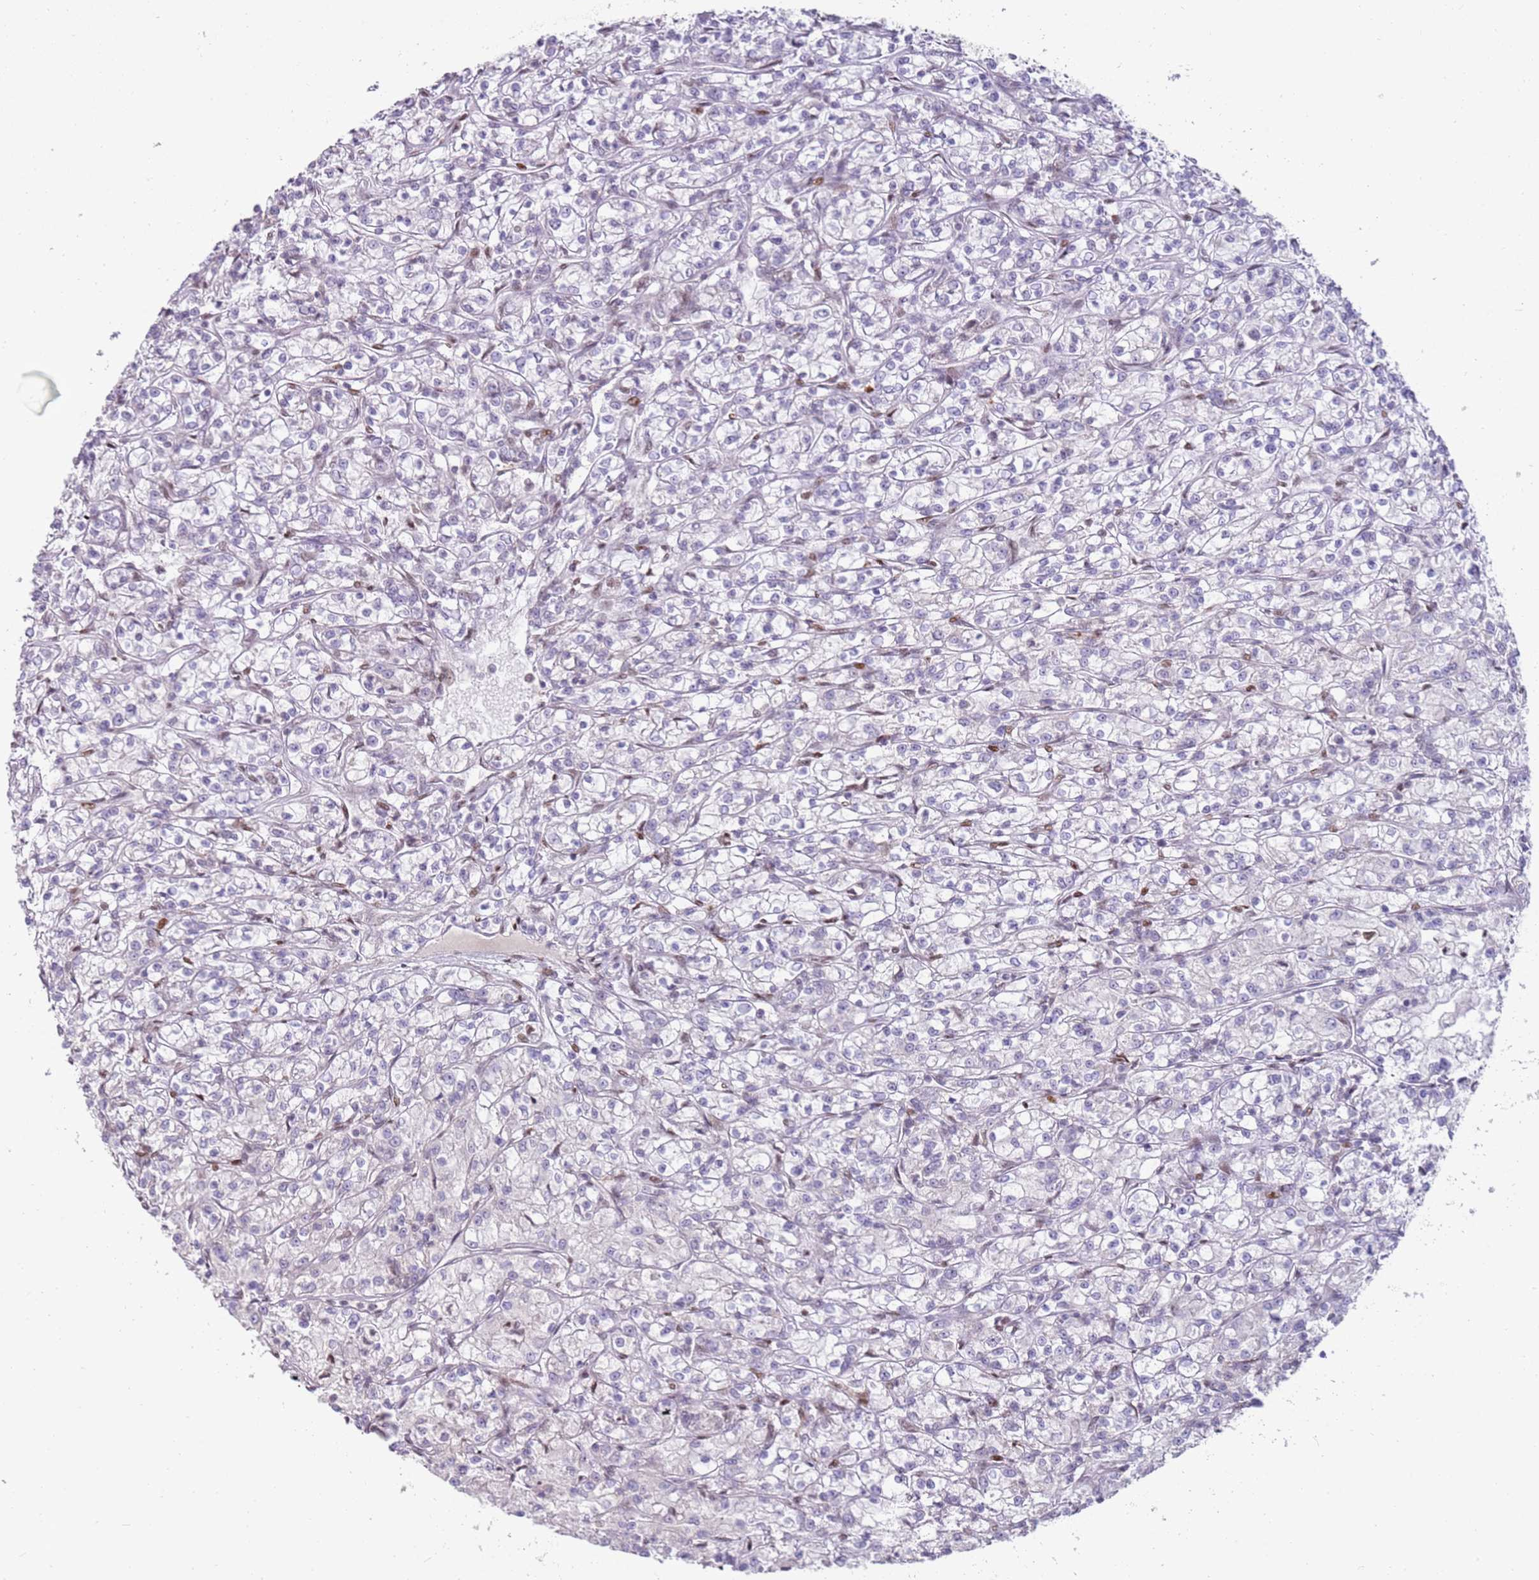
{"staining": {"intensity": "negative", "quantity": "none", "location": "none"}, "tissue": "renal cancer", "cell_type": "Tumor cells", "image_type": "cancer", "snomed": [{"axis": "morphology", "description": "Adenocarcinoma, NOS"}, {"axis": "topography", "description": "Kidney"}], "caption": "Immunohistochemistry (IHC) histopathology image of neoplastic tissue: human renal adenocarcinoma stained with DAB demonstrates no significant protein staining in tumor cells. The staining was performed using DAB (3,3'-diaminobenzidine) to visualize the protein expression in brown, while the nuclei were stained in blue with hematoxylin (Magnification: 20x).", "gene": "PHC2", "patient": {"sex": "female", "age": 59}}